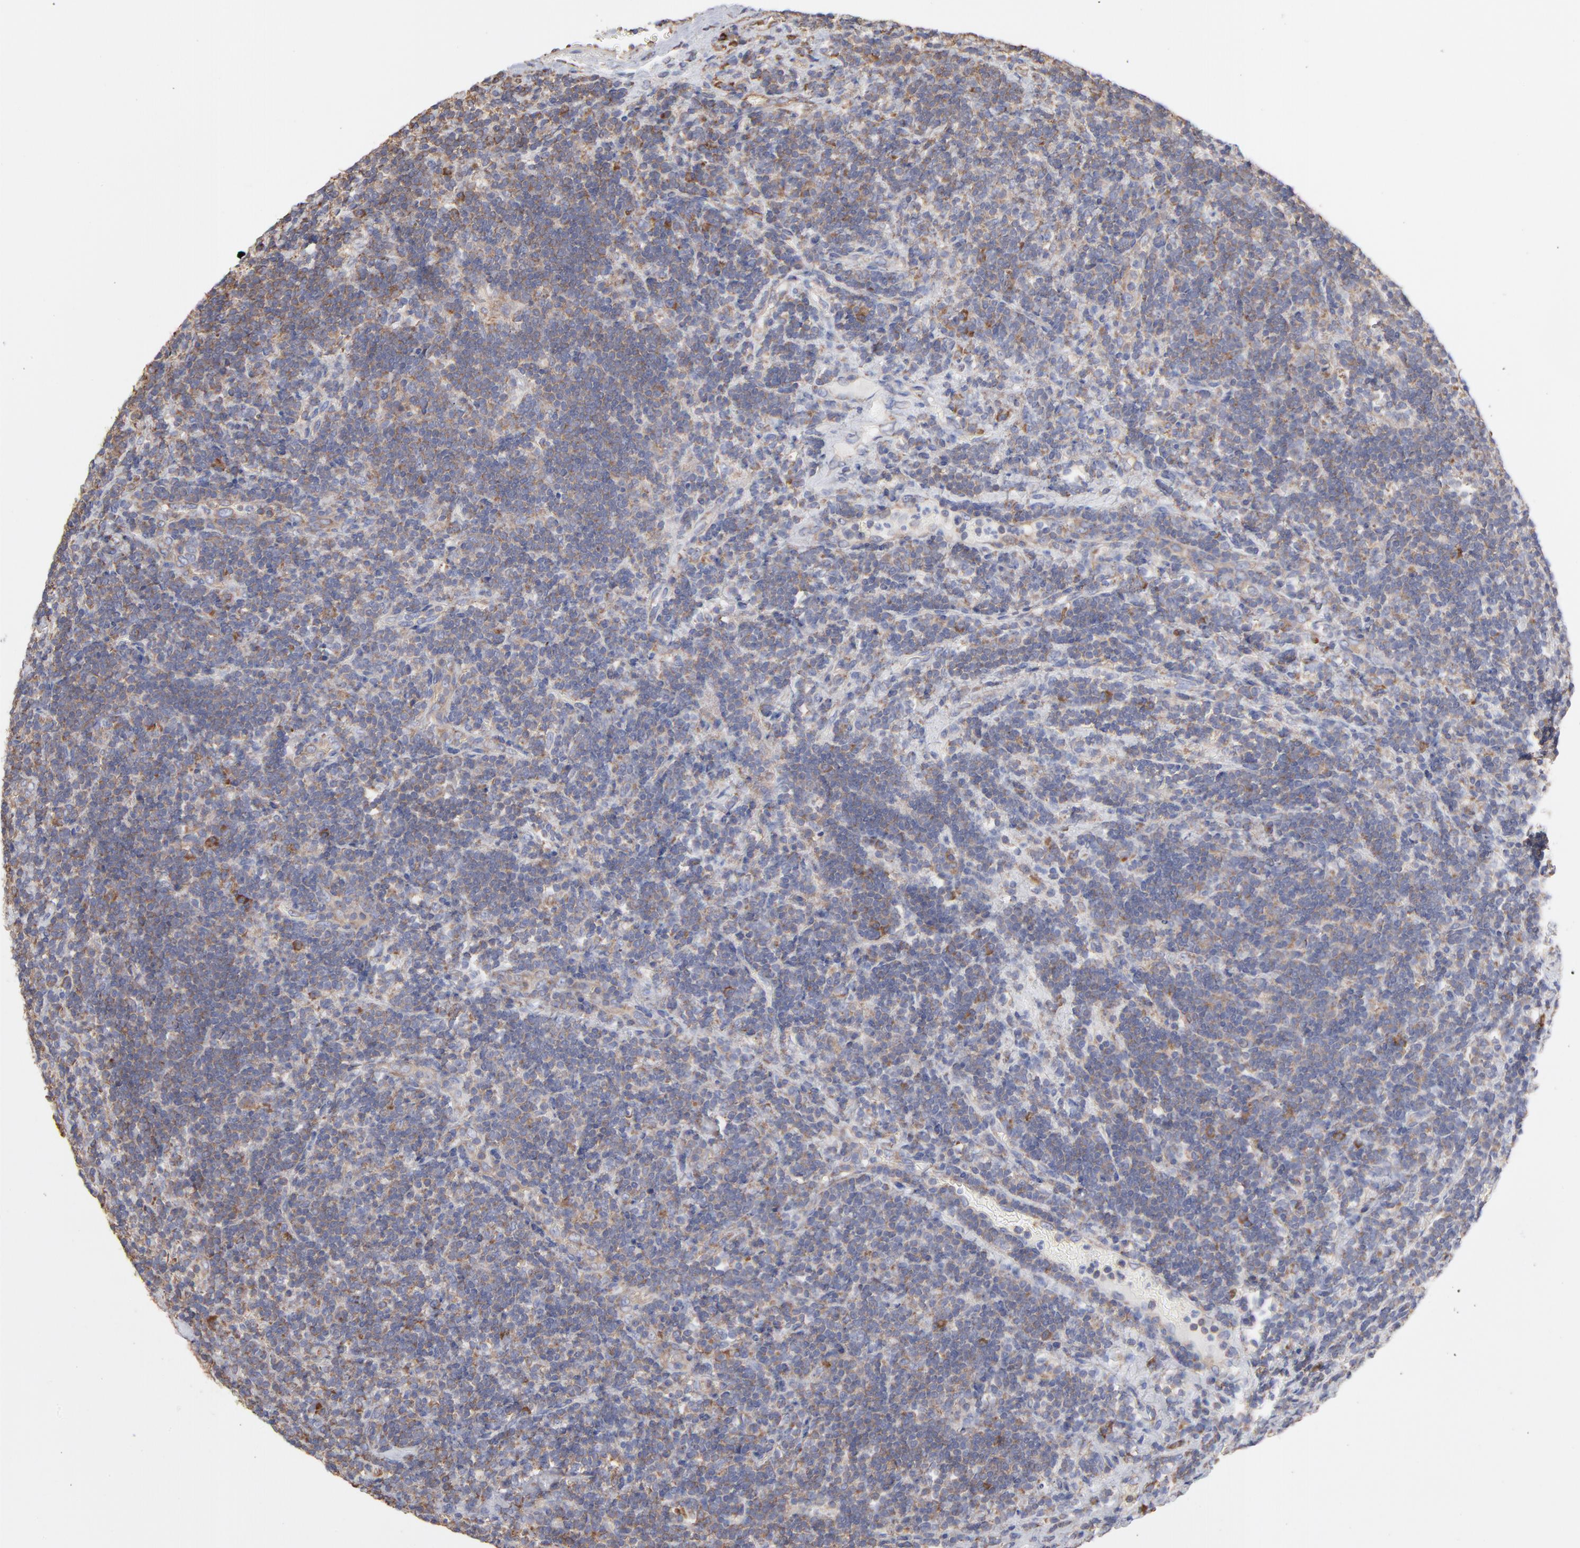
{"staining": {"intensity": "moderate", "quantity": "25%-75%", "location": "cytoplasmic/membranous"}, "tissue": "lymphoma", "cell_type": "Tumor cells", "image_type": "cancer", "snomed": [{"axis": "morphology", "description": "Malignant lymphoma, non-Hodgkin's type, Low grade"}, {"axis": "topography", "description": "Lymph node"}], "caption": "A medium amount of moderate cytoplasmic/membranous expression is present in about 25%-75% of tumor cells in lymphoma tissue.", "gene": "RPL3", "patient": {"sex": "male", "age": 70}}